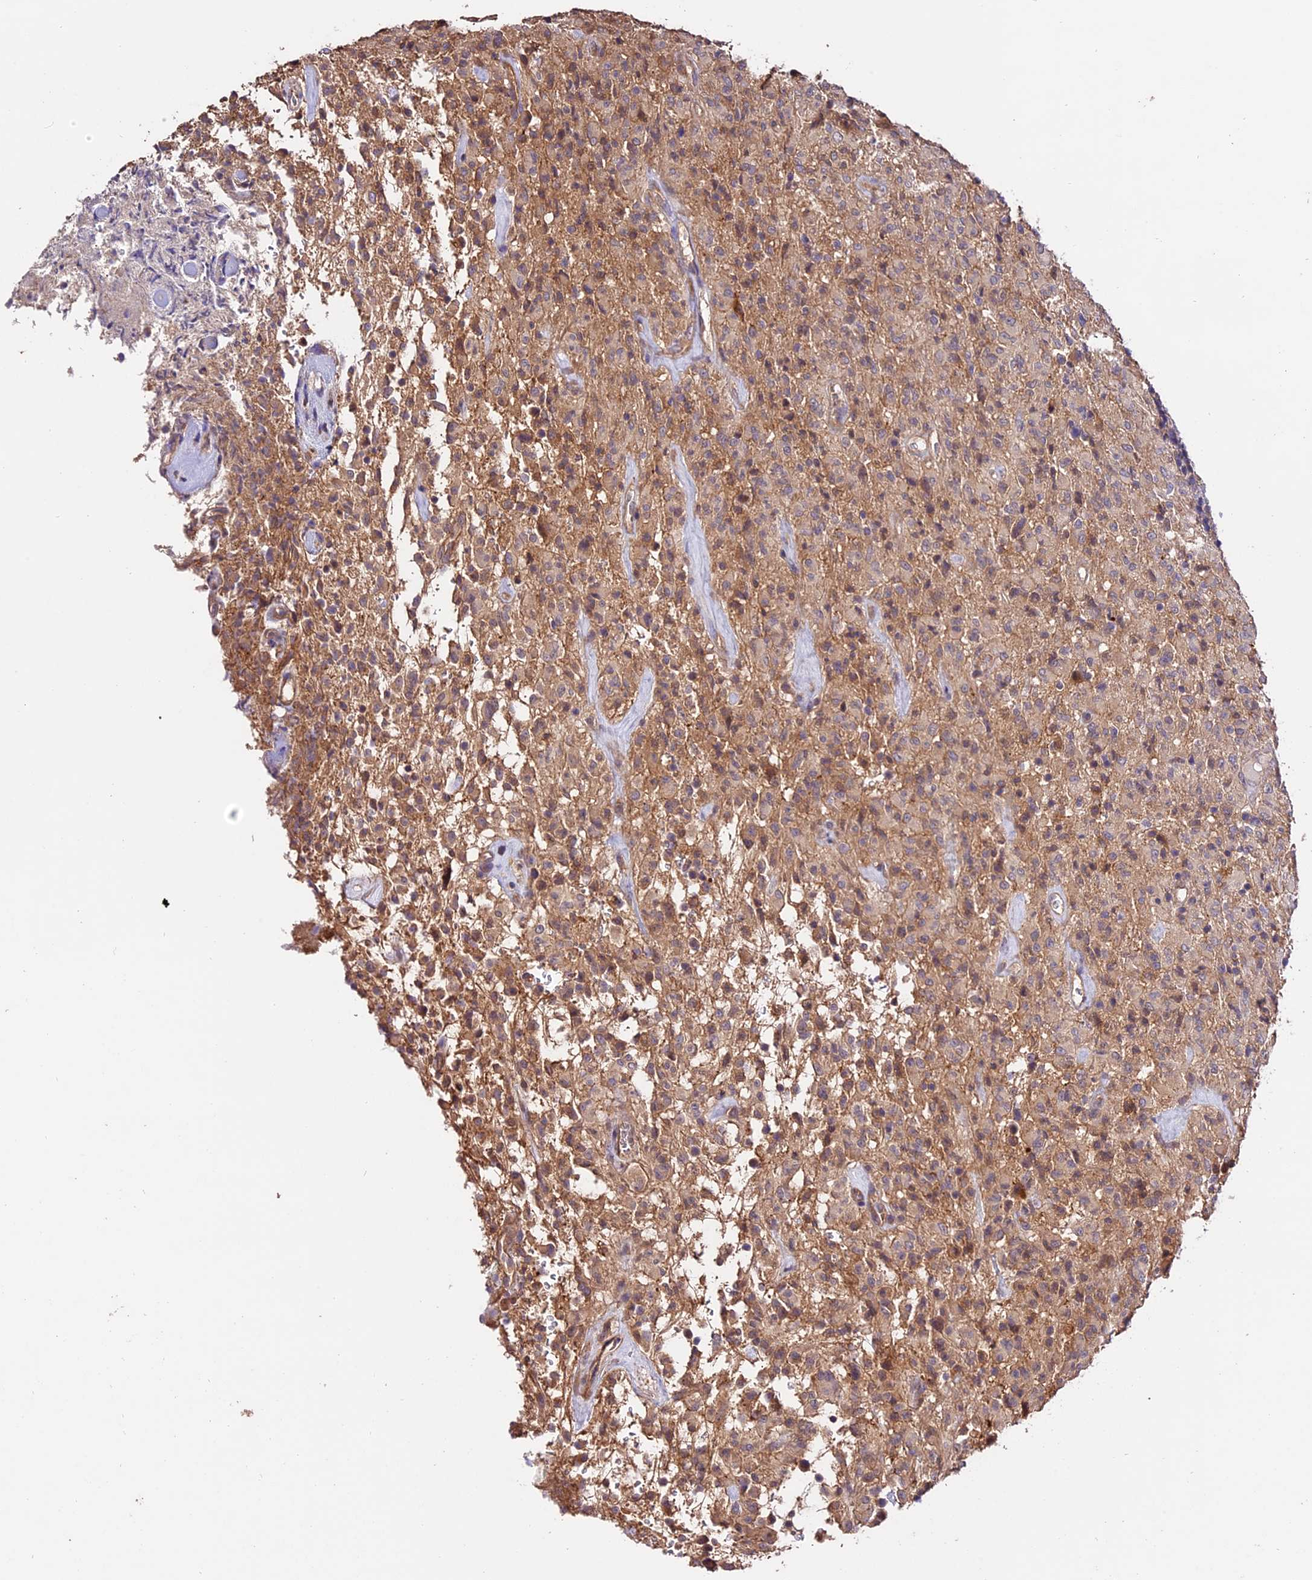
{"staining": {"intensity": "negative", "quantity": "none", "location": "none"}, "tissue": "glioma", "cell_type": "Tumor cells", "image_type": "cancer", "snomed": [{"axis": "morphology", "description": "Glioma, malignant, High grade"}, {"axis": "topography", "description": "Brain"}], "caption": "Histopathology image shows no significant protein positivity in tumor cells of glioma.", "gene": "CES3", "patient": {"sex": "female", "age": 57}}